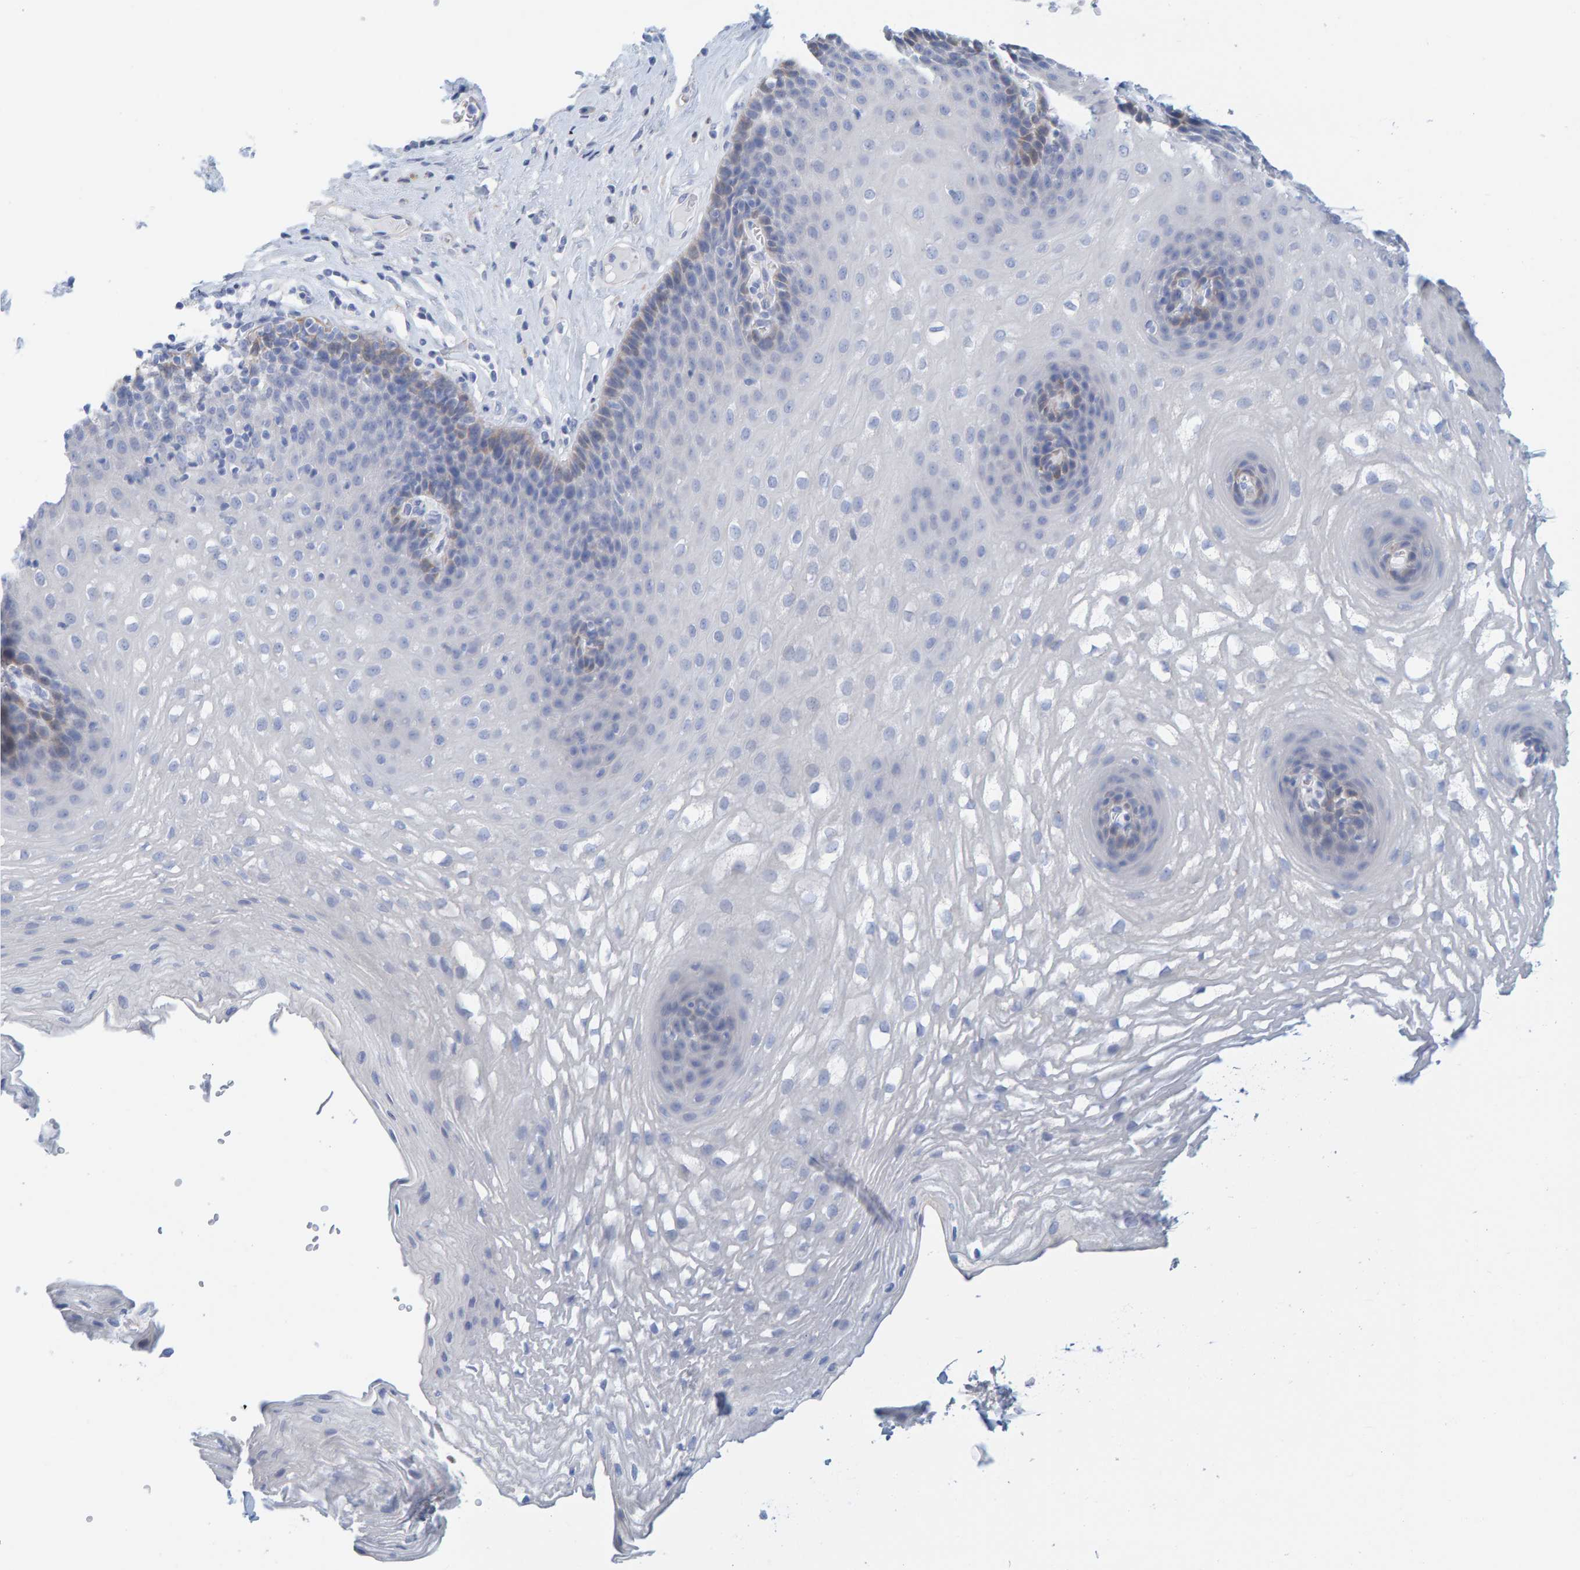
{"staining": {"intensity": "weak", "quantity": "<25%", "location": "cytoplasmic/membranous"}, "tissue": "esophagus", "cell_type": "Squamous epithelial cells", "image_type": "normal", "snomed": [{"axis": "morphology", "description": "Normal tissue, NOS"}, {"axis": "topography", "description": "Esophagus"}], "caption": "Squamous epithelial cells are negative for protein expression in benign human esophagus.", "gene": "KLHL11", "patient": {"sex": "female", "age": 66}}